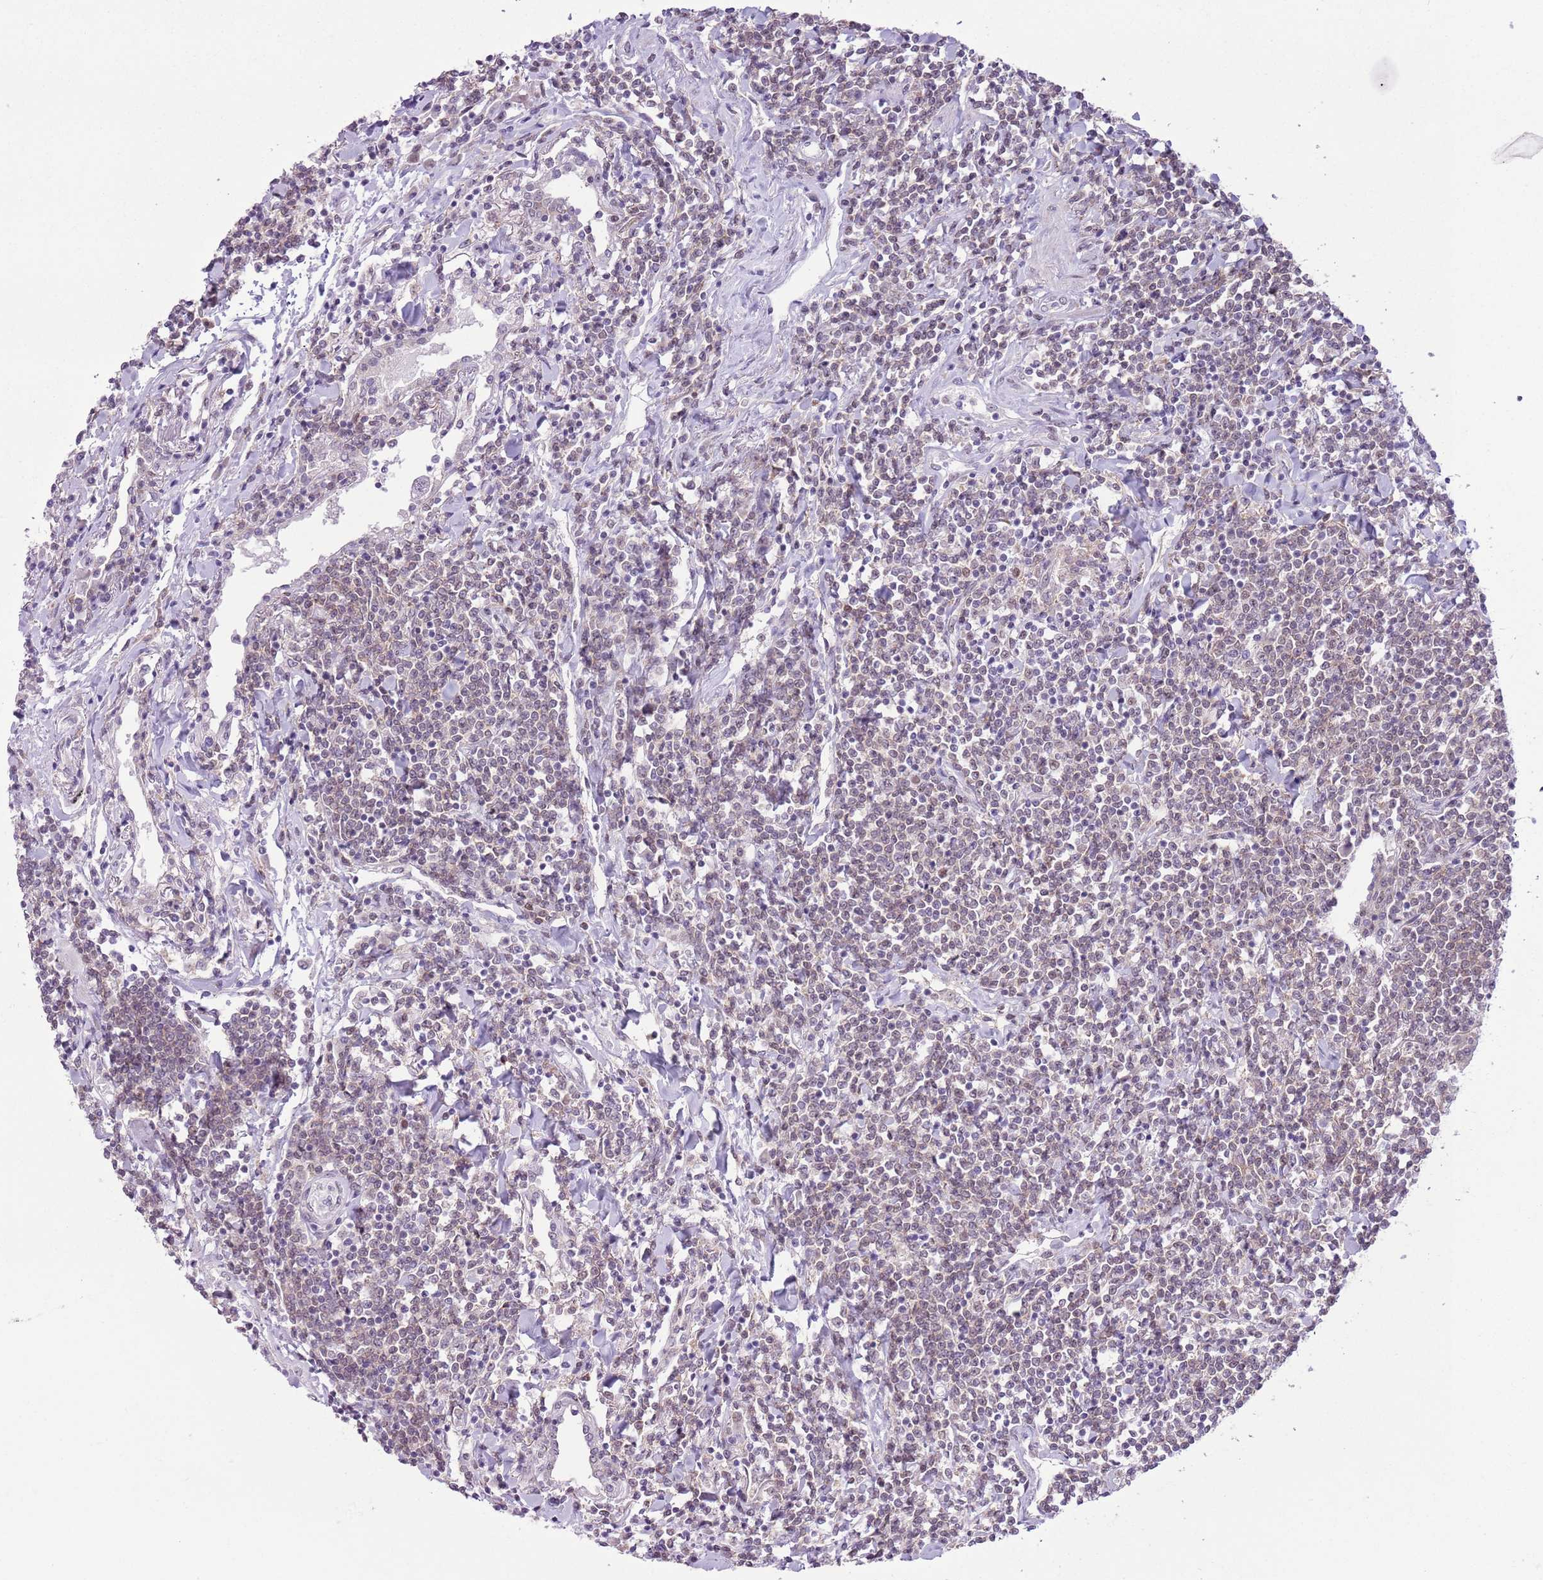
{"staining": {"intensity": "weak", "quantity": "25%-75%", "location": "nuclear"}, "tissue": "lymphoma", "cell_type": "Tumor cells", "image_type": "cancer", "snomed": [{"axis": "morphology", "description": "Malignant lymphoma, non-Hodgkin's type, Low grade"}, {"axis": "topography", "description": "Lung"}], "caption": "A high-resolution photomicrograph shows immunohistochemistry (IHC) staining of low-grade malignant lymphoma, non-Hodgkin's type, which demonstrates weak nuclear positivity in about 25%-75% of tumor cells.", "gene": "ZNF576", "patient": {"sex": "female", "age": 71}}